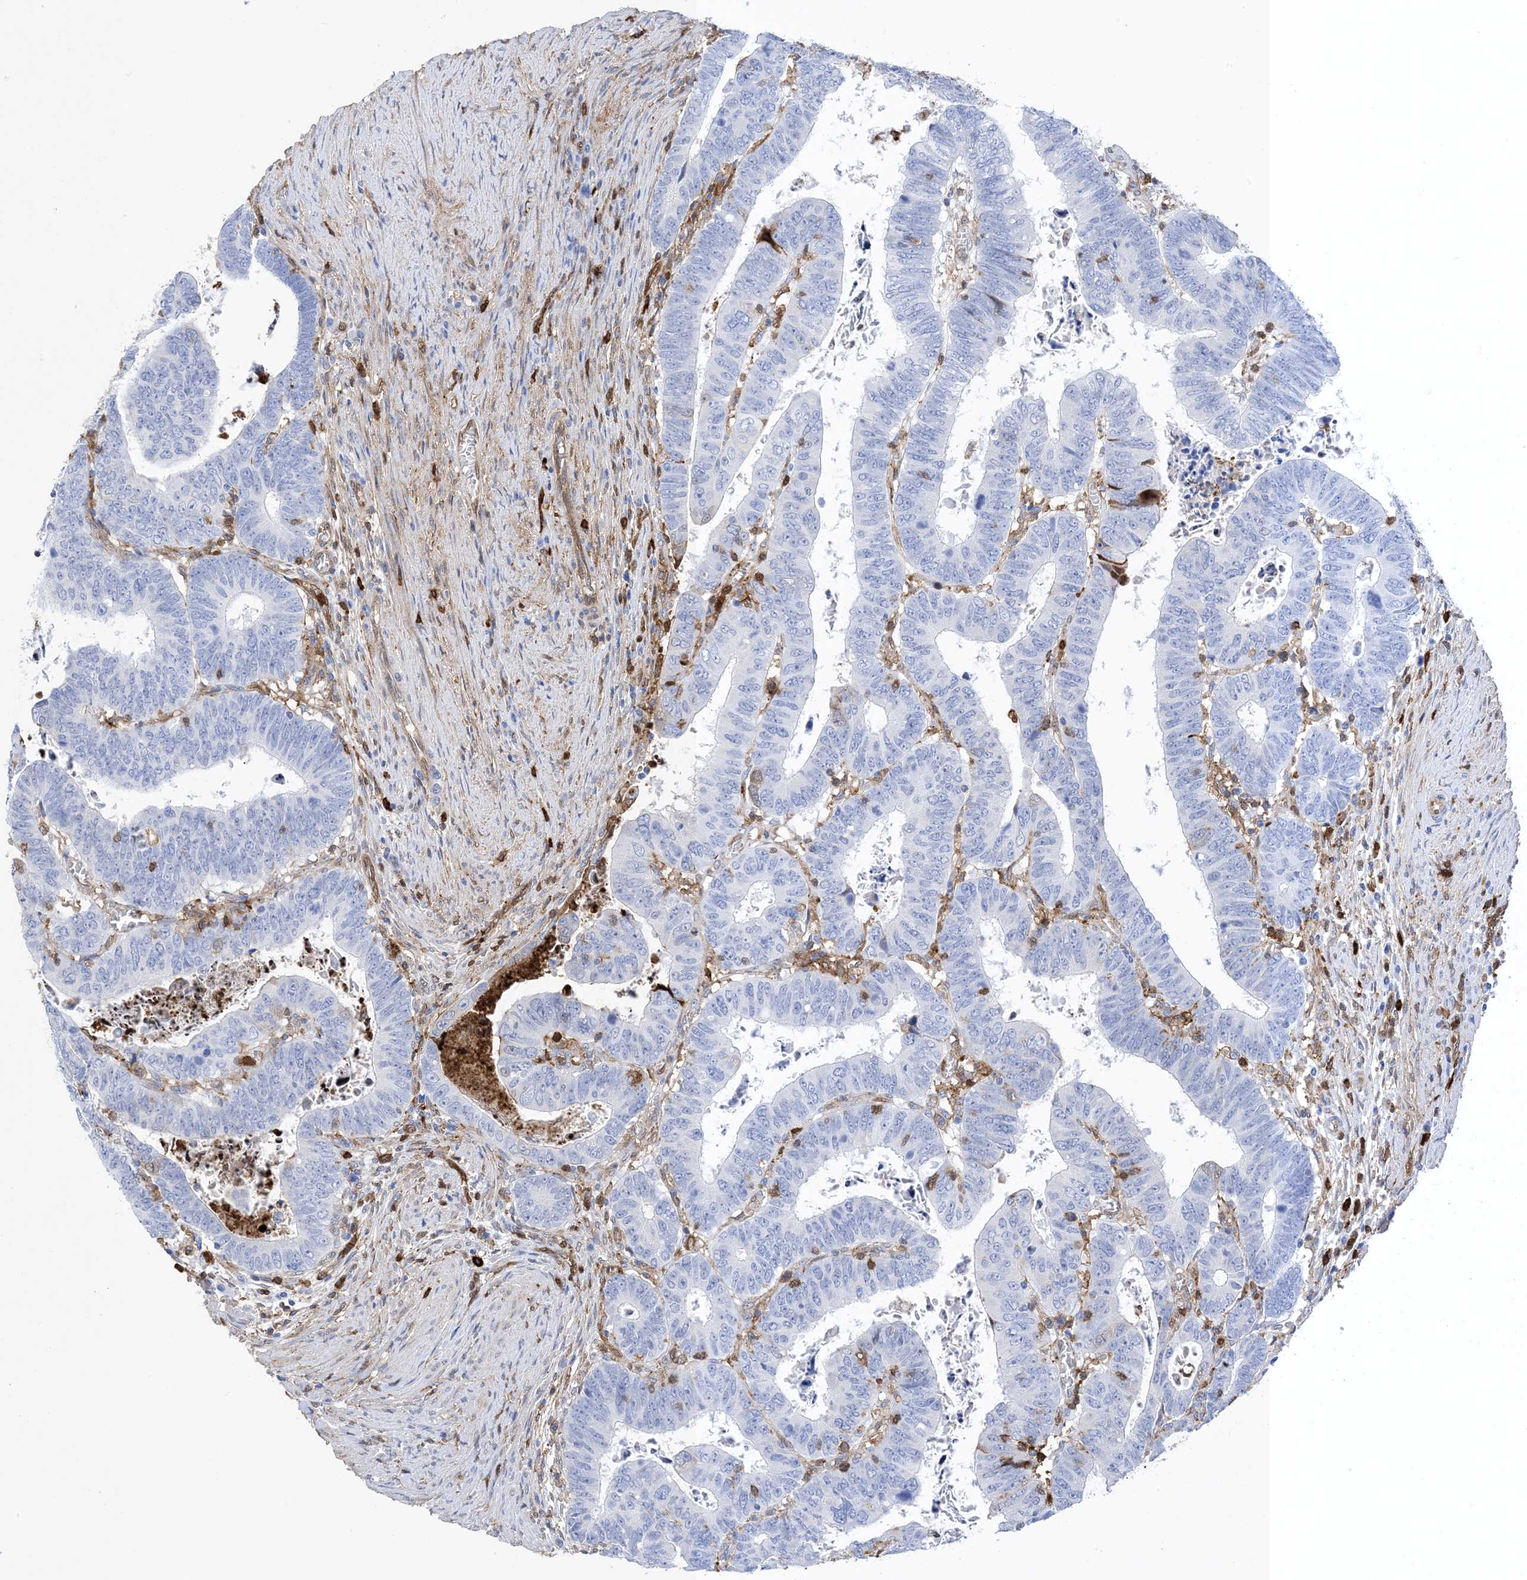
{"staining": {"intensity": "negative", "quantity": "none", "location": "none"}, "tissue": "colorectal cancer", "cell_type": "Tumor cells", "image_type": "cancer", "snomed": [{"axis": "morphology", "description": "Normal tissue, NOS"}, {"axis": "morphology", "description": "Adenocarcinoma, NOS"}, {"axis": "topography", "description": "Rectum"}], "caption": "IHC of human colorectal cancer (adenocarcinoma) shows no expression in tumor cells.", "gene": "ANXA1", "patient": {"sex": "female", "age": 65}}